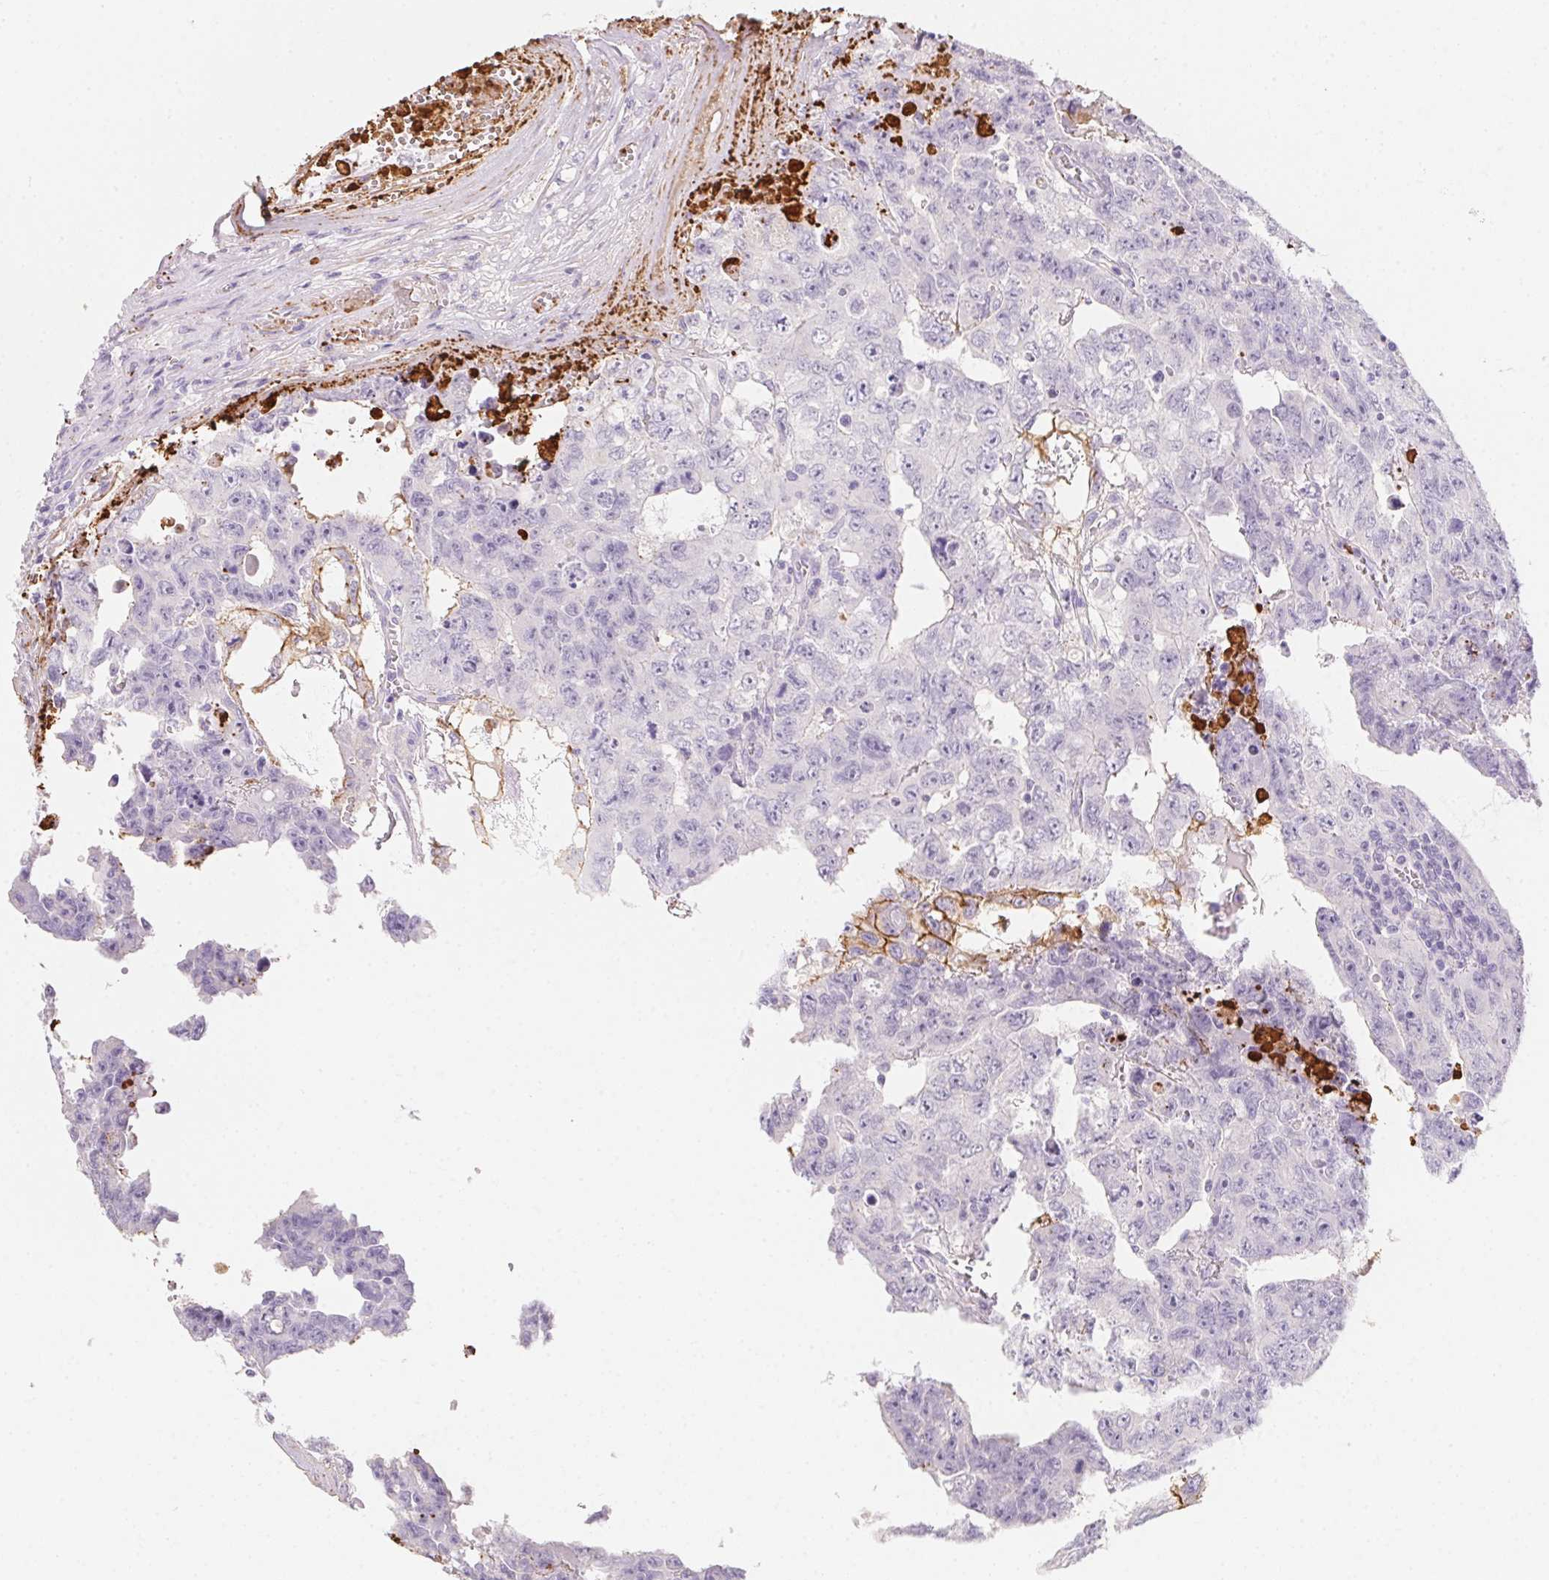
{"staining": {"intensity": "negative", "quantity": "none", "location": "none"}, "tissue": "testis cancer", "cell_type": "Tumor cells", "image_type": "cancer", "snomed": [{"axis": "morphology", "description": "Carcinoma, Embryonal, NOS"}, {"axis": "topography", "description": "Testis"}], "caption": "High power microscopy micrograph of an immunohistochemistry histopathology image of testis cancer (embryonal carcinoma), revealing no significant positivity in tumor cells.", "gene": "MYL4", "patient": {"sex": "male", "age": 24}}